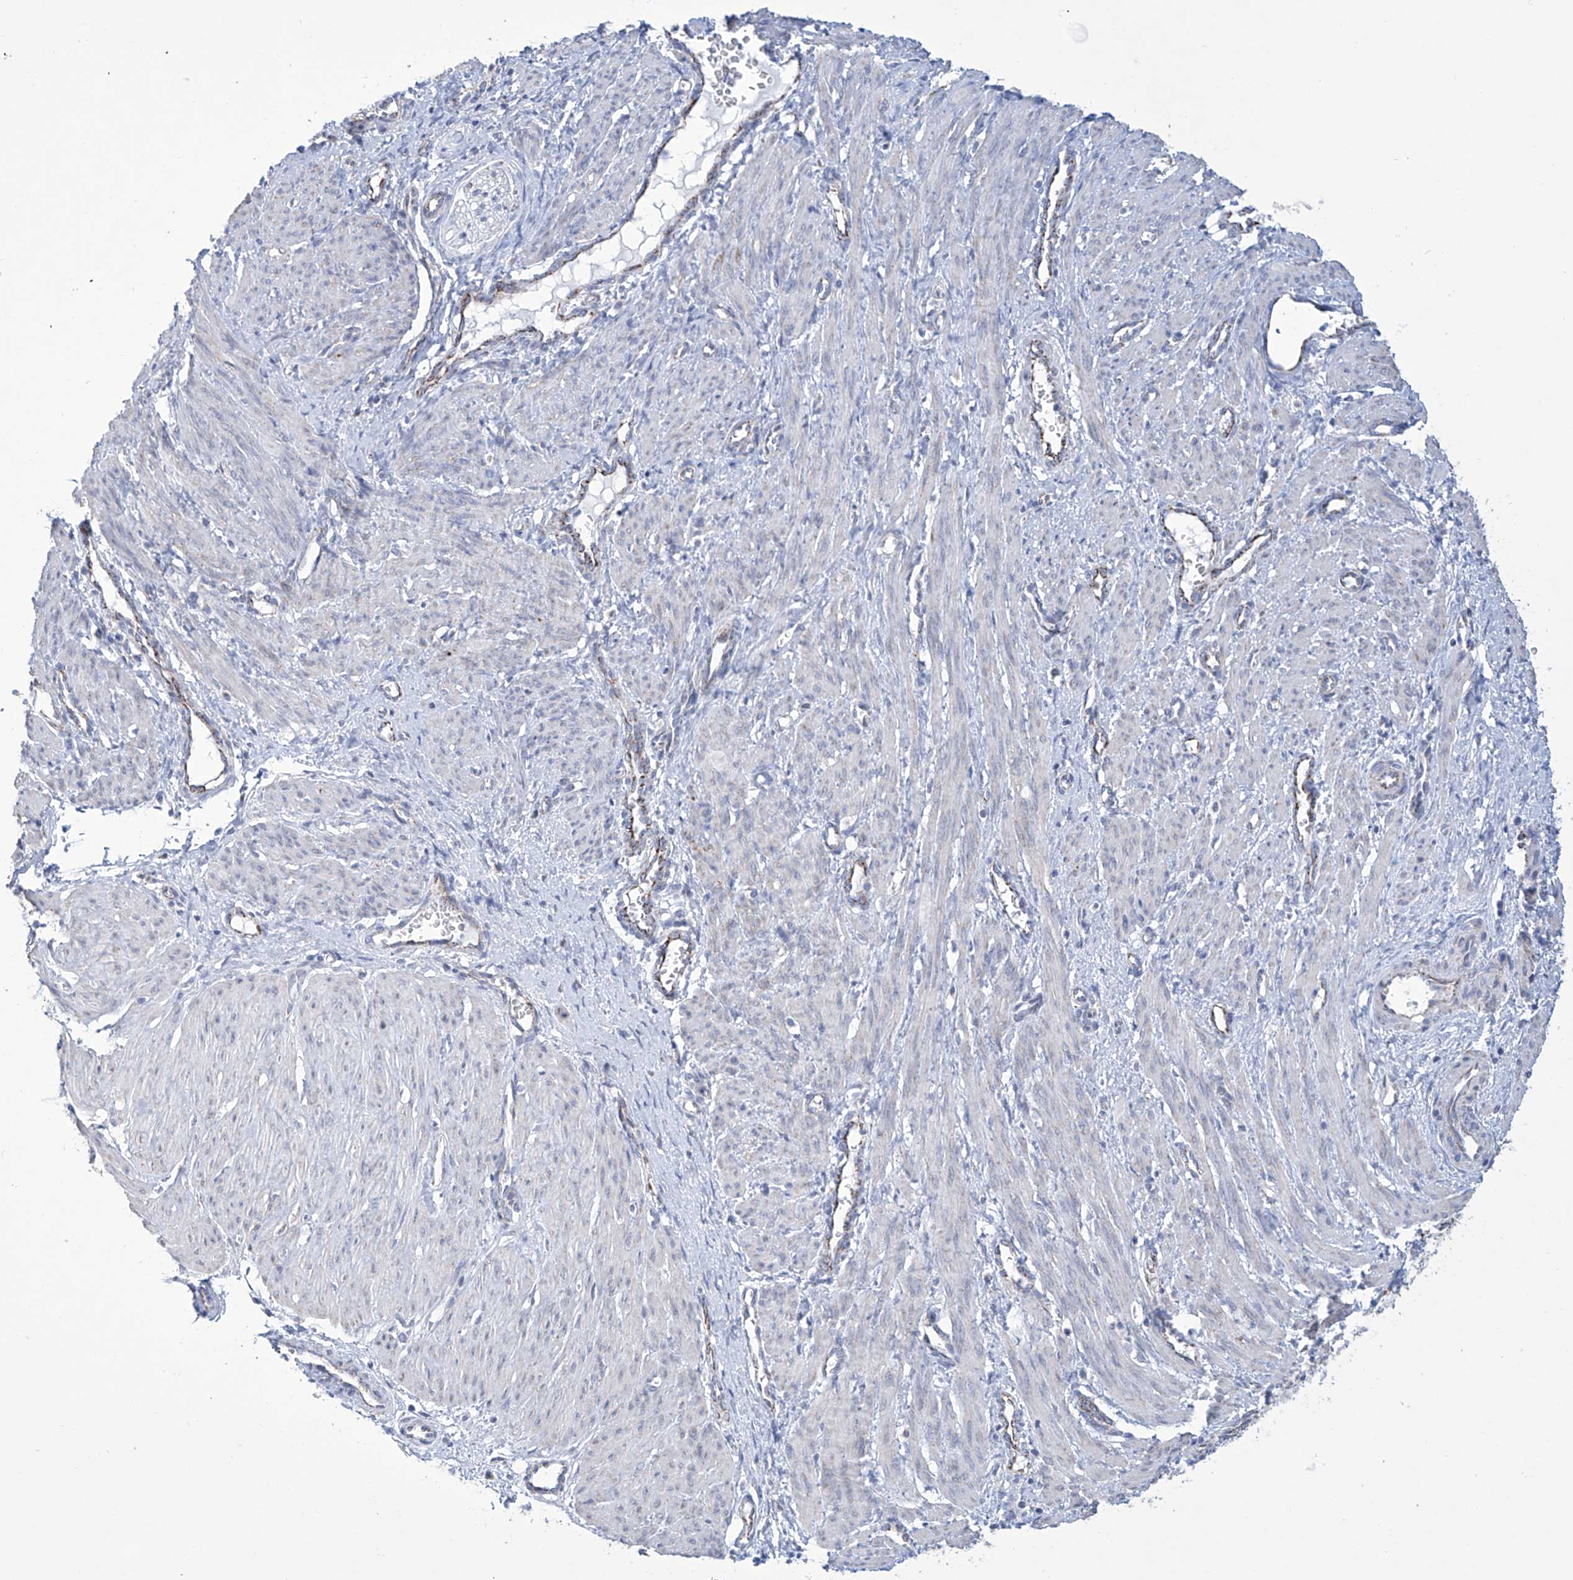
{"staining": {"intensity": "negative", "quantity": "none", "location": "none"}, "tissue": "smooth muscle", "cell_type": "Smooth muscle cells", "image_type": "normal", "snomed": [{"axis": "morphology", "description": "Normal tissue, NOS"}, {"axis": "topography", "description": "Endometrium"}], "caption": "The immunohistochemistry photomicrograph has no significant staining in smooth muscle cells of smooth muscle.", "gene": "ALDH6A1", "patient": {"sex": "female", "age": 33}}